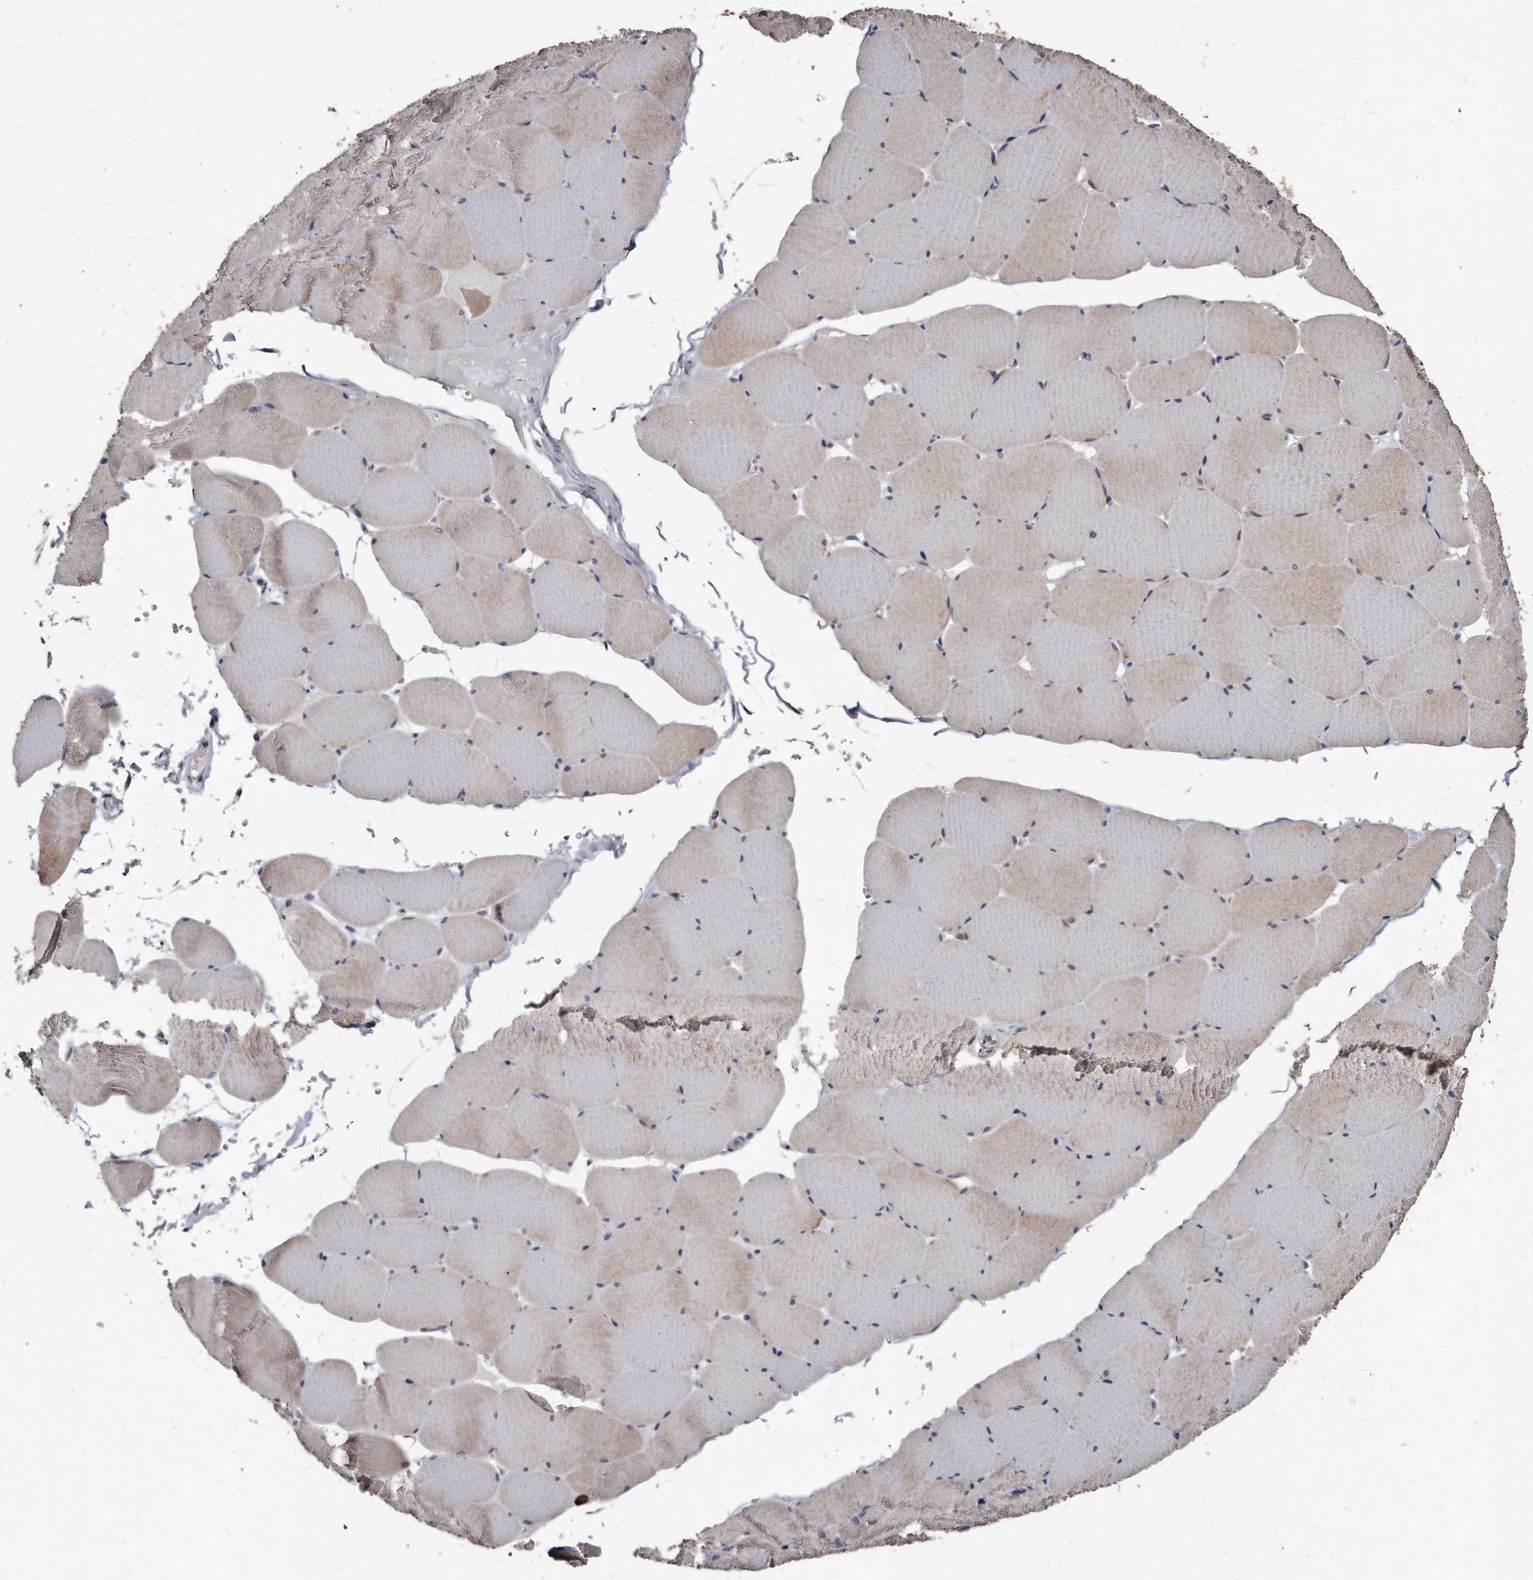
{"staining": {"intensity": "moderate", "quantity": "<25%", "location": "cytoplasmic/membranous"}, "tissue": "skeletal muscle", "cell_type": "Myocytes", "image_type": "normal", "snomed": [{"axis": "morphology", "description": "Normal tissue, NOS"}, {"axis": "topography", "description": "Skeletal muscle"}, {"axis": "topography", "description": "Head-Neck"}], "caption": "Brown immunohistochemical staining in unremarkable human skeletal muscle reveals moderate cytoplasmic/membranous positivity in about <25% of myocytes. Using DAB (3,3'-diaminobenzidine) (brown) and hematoxylin (blue) stains, captured at high magnification using brightfield microscopy.", "gene": "KLHDC3", "patient": {"sex": "male", "age": 66}}